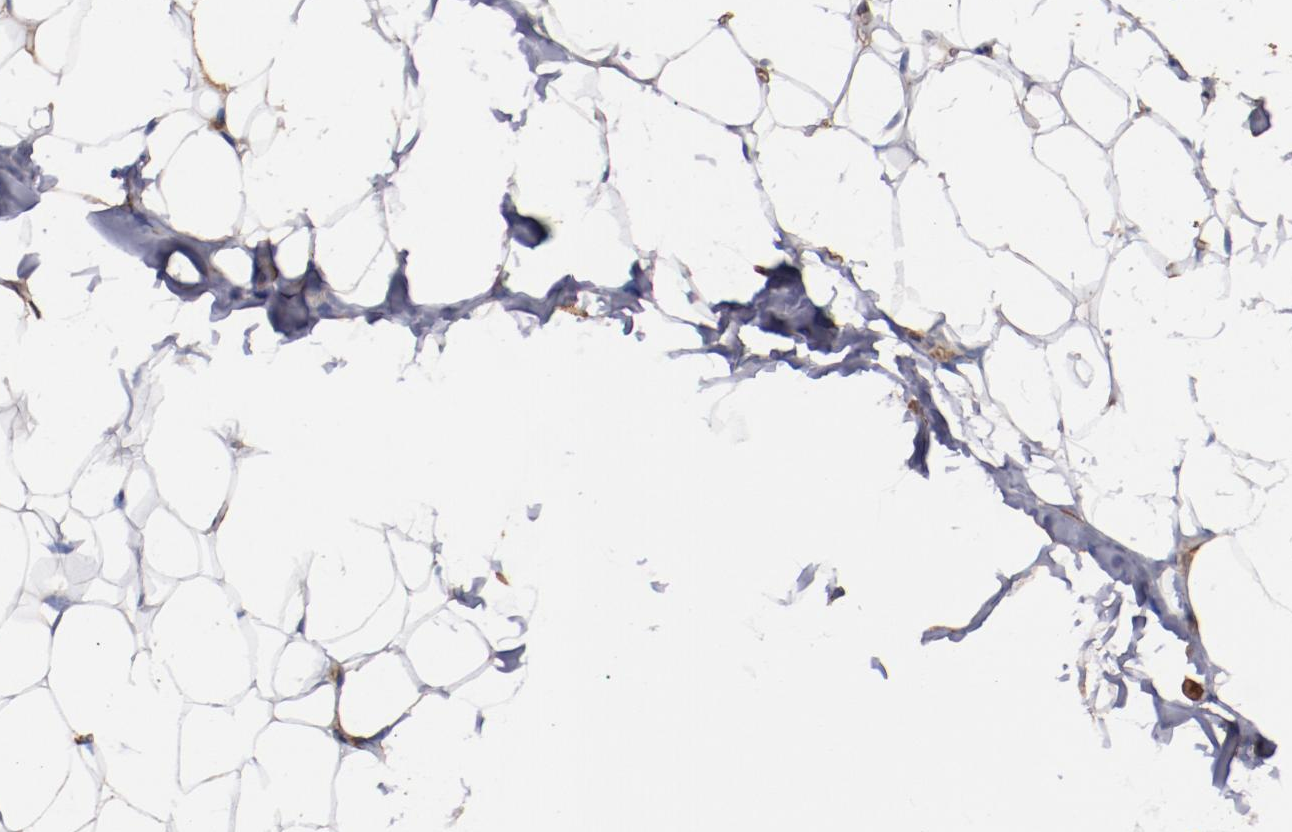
{"staining": {"intensity": "moderate", "quantity": "<25%", "location": "cytoplasmic/membranous"}, "tissue": "adipose tissue", "cell_type": "Adipocytes", "image_type": "normal", "snomed": [{"axis": "morphology", "description": "Normal tissue, NOS"}, {"axis": "topography", "description": "Soft tissue"}], "caption": "The photomicrograph reveals immunohistochemical staining of unremarkable adipose tissue. There is moderate cytoplasmic/membranous staining is seen in about <25% of adipocytes. Using DAB (brown) and hematoxylin (blue) stains, captured at high magnification using brightfield microscopy.", "gene": "TMOD3", "patient": {"sex": "male", "age": 26}}